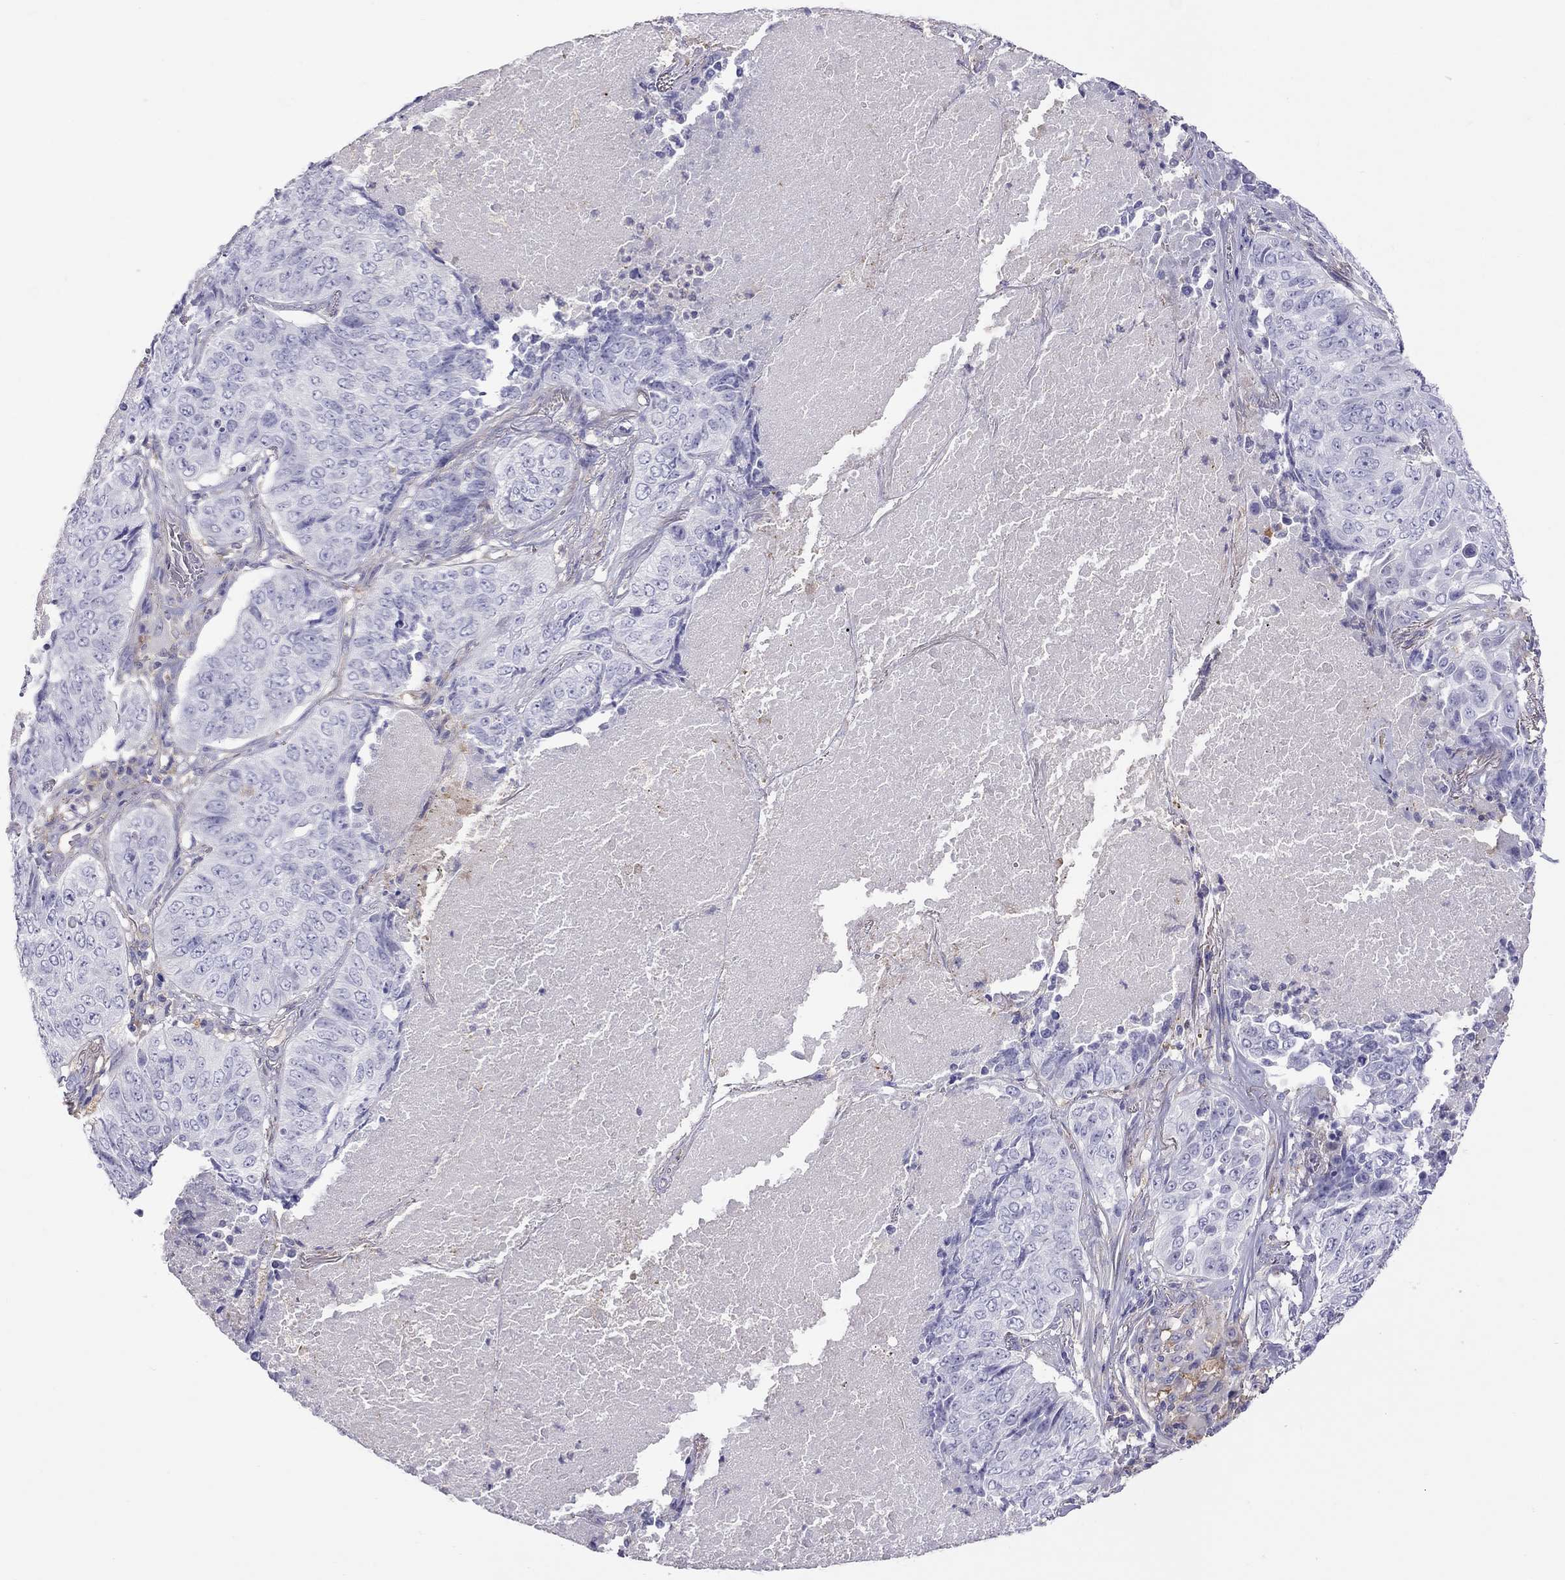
{"staining": {"intensity": "negative", "quantity": "none", "location": "none"}, "tissue": "lung cancer", "cell_type": "Tumor cells", "image_type": "cancer", "snomed": [{"axis": "morphology", "description": "Normal tissue, NOS"}, {"axis": "morphology", "description": "Squamous cell carcinoma, NOS"}, {"axis": "topography", "description": "Bronchus"}, {"axis": "topography", "description": "Lung"}], "caption": "Human lung squamous cell carcinoma stained for a protein using IHC reveals no positivity in tumor cells.", "gene": "ALOX15B", "patient": {"sex": "male", "age": 64}}